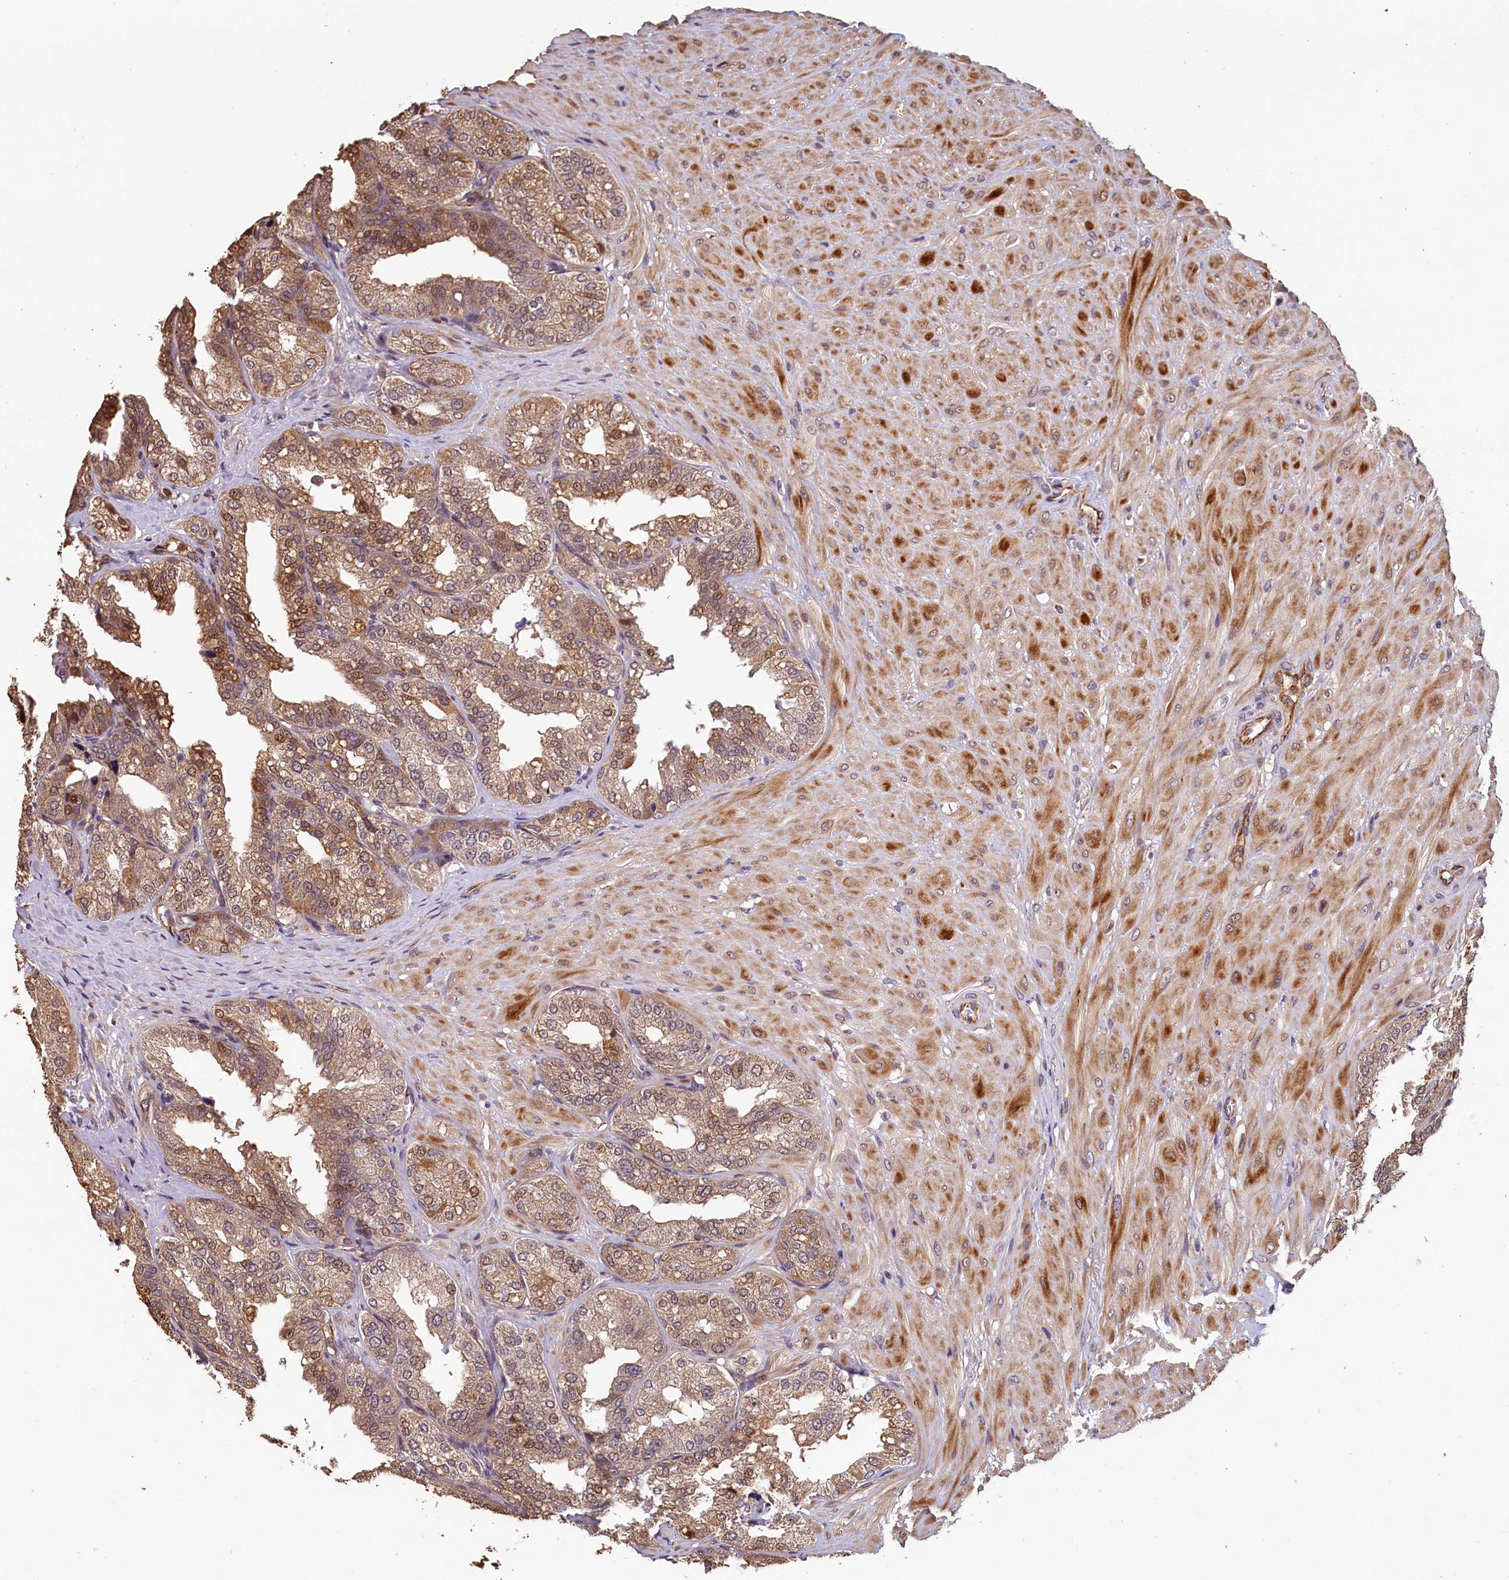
{"staining": {"intensity": "moderate", "quantity": ">75%", "location": "cytoplasmic/membranous"}, "tissue": "seminal vesicle", "cell_type": "Glandular cells", "image_type": "normal", "snomed": [{"axis": "morphology", "description": "Normal tissue, NOS"}, {"axis": "topography", "description": "Prostate"}, {"axis": "topography", "description": "Seminal veicle"}], "caption": "Immunohistochemistry (IHC) image of unremarkable seminal vesicle: human seminal vesicle stained using immunohistochemistry reveals medium levels of moderate protein expression localized specifically in the cytoplasmic/membranous of glandular cells, appearing as a cytoplasmic/membranous brown color.", "gene": "ACSBG1", "patient": {"sex": "male", "age": 51}}